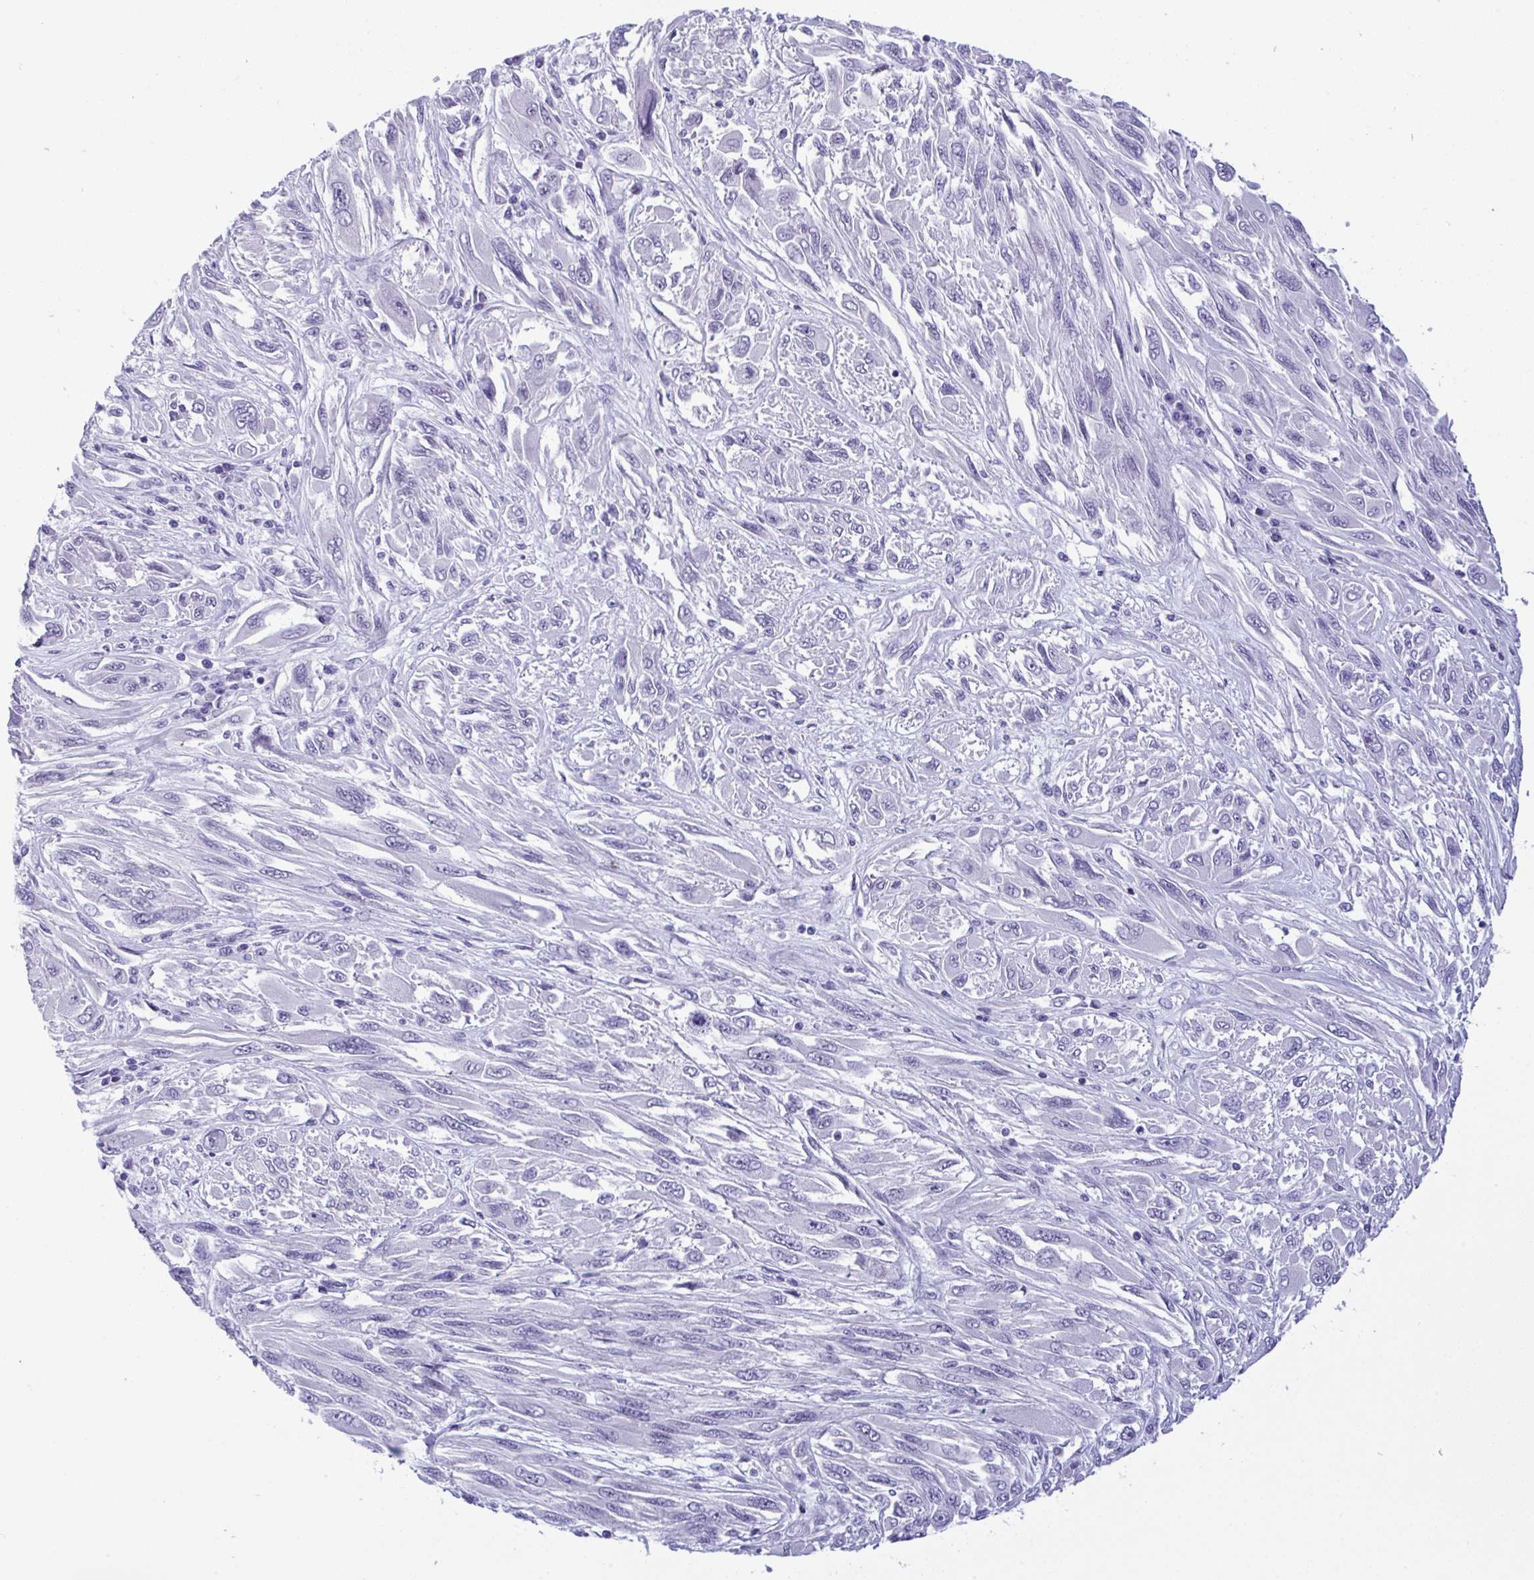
{"staining": {"intensity": "negative", "quantity": "none", "location": "none"}, "tissue": "melanoma", "cell_type": "Tumor cells", "image_type": "cancer", "snomed": [{"axis": "morphology", "description": "Malignant melanoma, NOS"}, {"axis": "topography", "description": "Skin"}], "caption": "Immunohistochemical staining of human malignant melanoma shows no significant positivity in tumor cells.", "gene": "YBX2", "patient": {"sex": "female", "age": 91}}